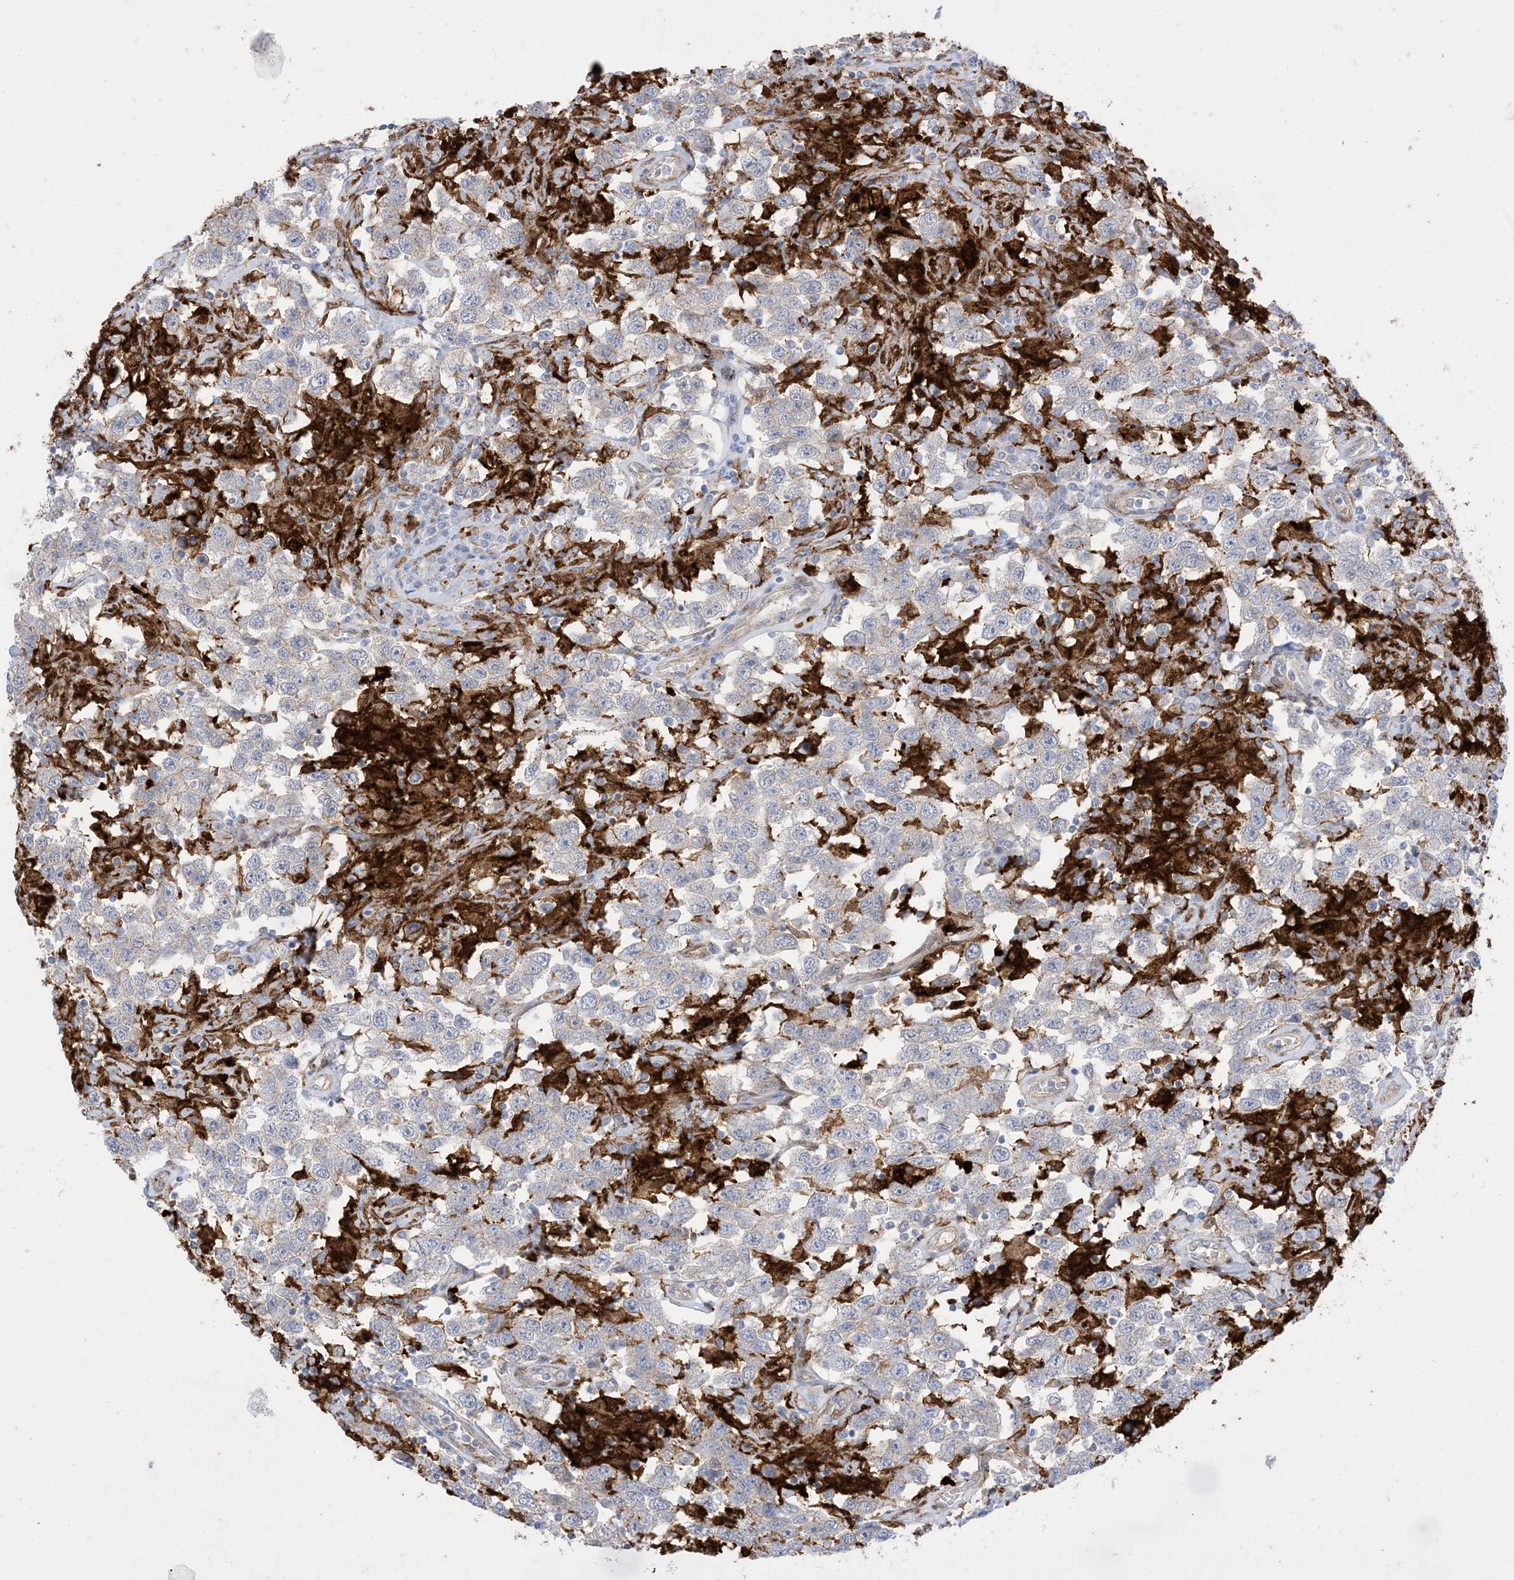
{"staining": {"intensity": "negative", "quantity": "none", "location": "none"}, "tissue": "testis cancer", "cell_type": "Tumor cells", "image_type": "cancer", "snomed": [{"axis": "morphology", "description": "Seminoma, NOS"}, {"axis": "topography", "description": "Testis"}], "caption": "Tumor cells are negative for protein expression in human seminoma (testis).", "gene": "GSN", "patient": {"sex": "male", "age": 41}}